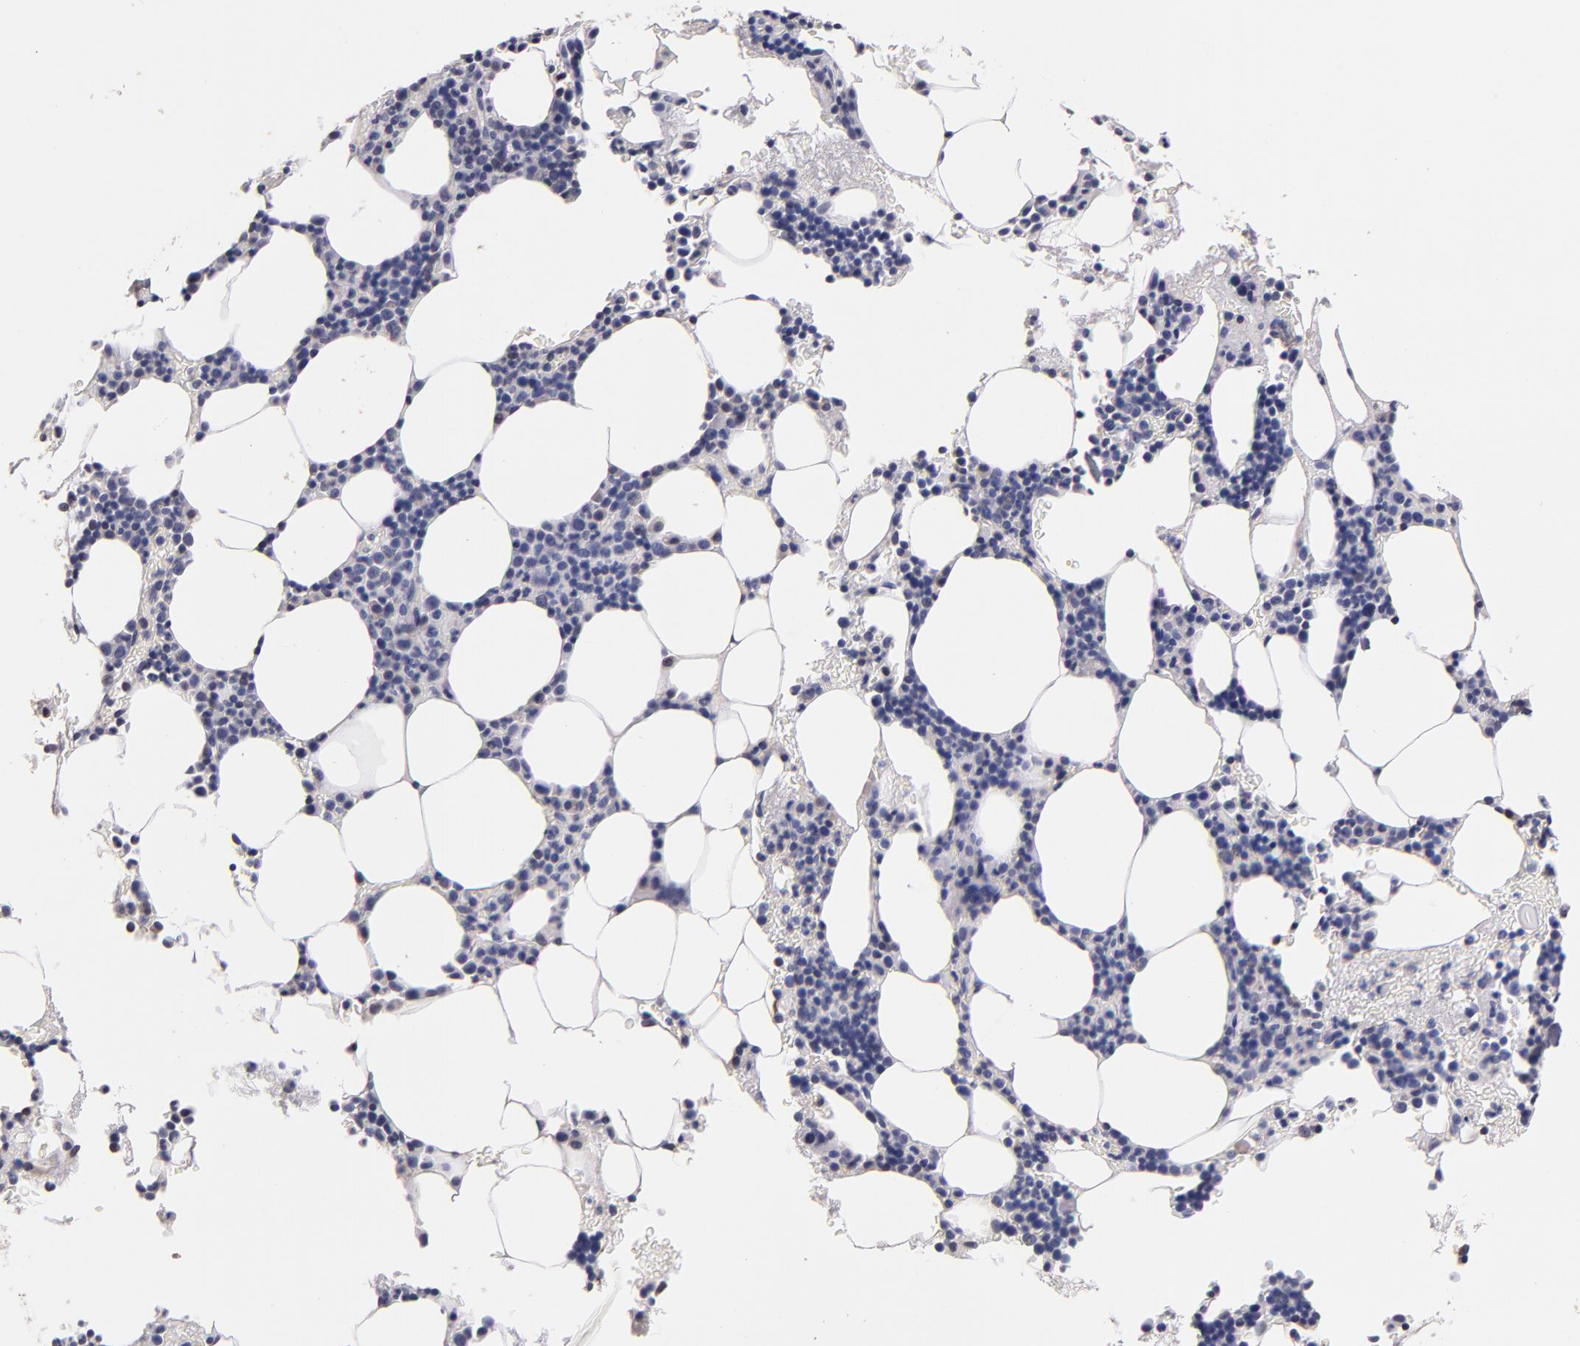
{"staining": {"intensity": "weak", "quantity": "<25%", "location": "cytoplasmic/membranous"}, "tissue": "bone marrow", "cell_type": "Hematopoietic cells", "image_type": "normal", "snomed": [{"axis": "morphology", "description": "Normal tissue, NOS"}, {"axis": "topography", "description": "Bone marrow"}], "caption": "This is an immunohistochemistry (IHC) micrograph of normal bone marrow. There is no expression in hematopoietic cells.", "gene": "SOX10", "patient": {"sex": "male", "age": 78}}